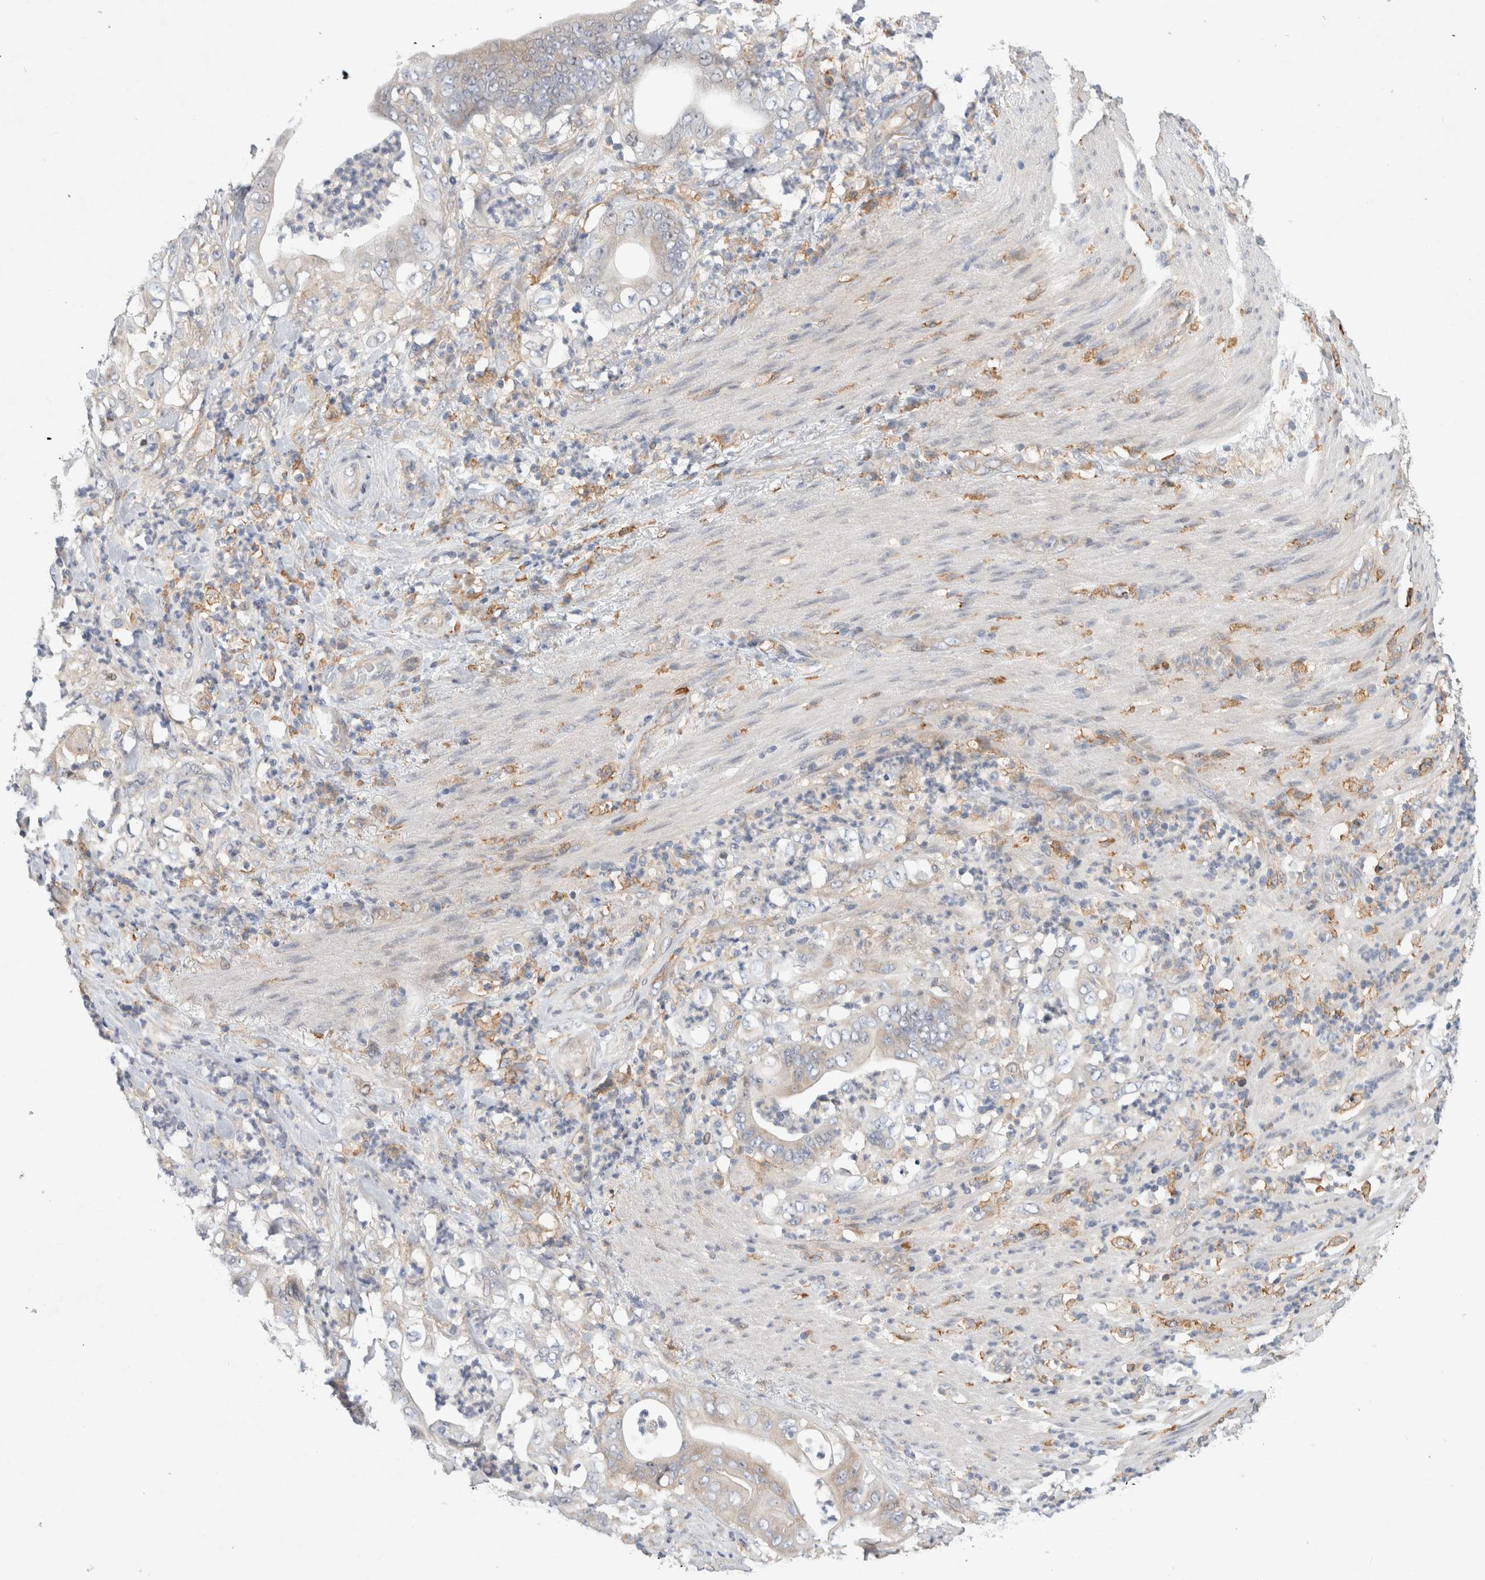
{"staining": {"intensity": "negative", "quantity": "none", "location": "none"}, "tissue": "stomach cancer", "cell_type": "Tumor cells", "image_type": "cancer", "snomed": [{"axis": "morphology", "description": "Adenocarcinoma, NOS"}, {"axis": "topography", "description": "Stomach"}], "caption": "Immunohistochemistry of human stomach adenocarcinoma displays no positivity in tumor cells.", "gene": "CDCA7L", "patient": {"sex": "female", "age": 73}}